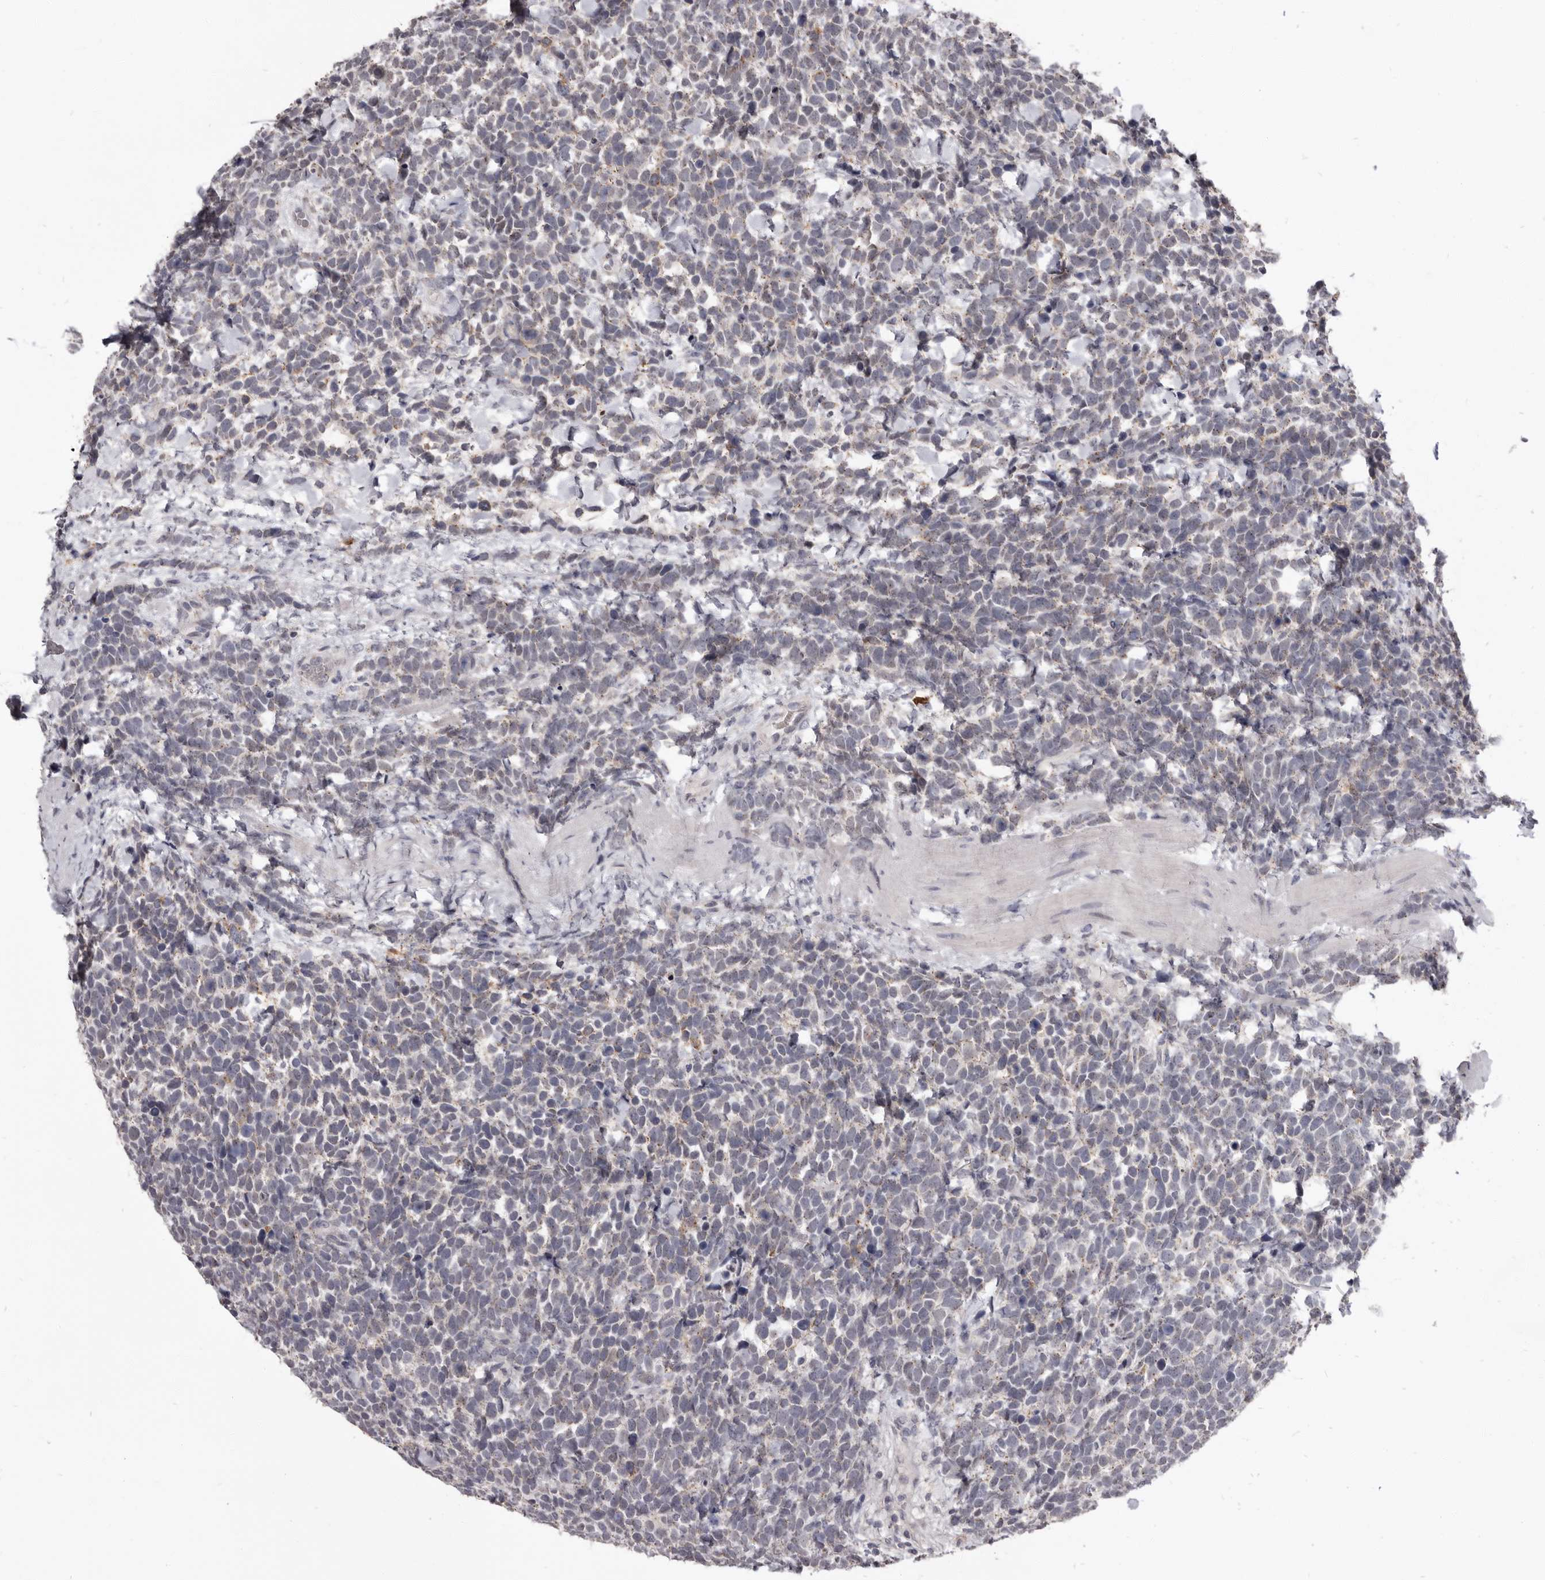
{"staining": {"intensity": "weak", "quantity": "<25%", "location": "cytoplasmic/membranous"}, "tissue": "urothelial cancer", "cell_type": "Tumor cells", "image_type": "cancer", "snomed": [{"axis": "morphology", "description": "Urothelial carcinoma, High grade"}, {"axis": "topography", "description": "Urinary bladder"}], "caption": "Immunohistochemistry (IHC) of human urothelial cancer reveals no staining in tumor cells.", "gene": "CGN", "patient": {"sex": "female", "age": 82}}